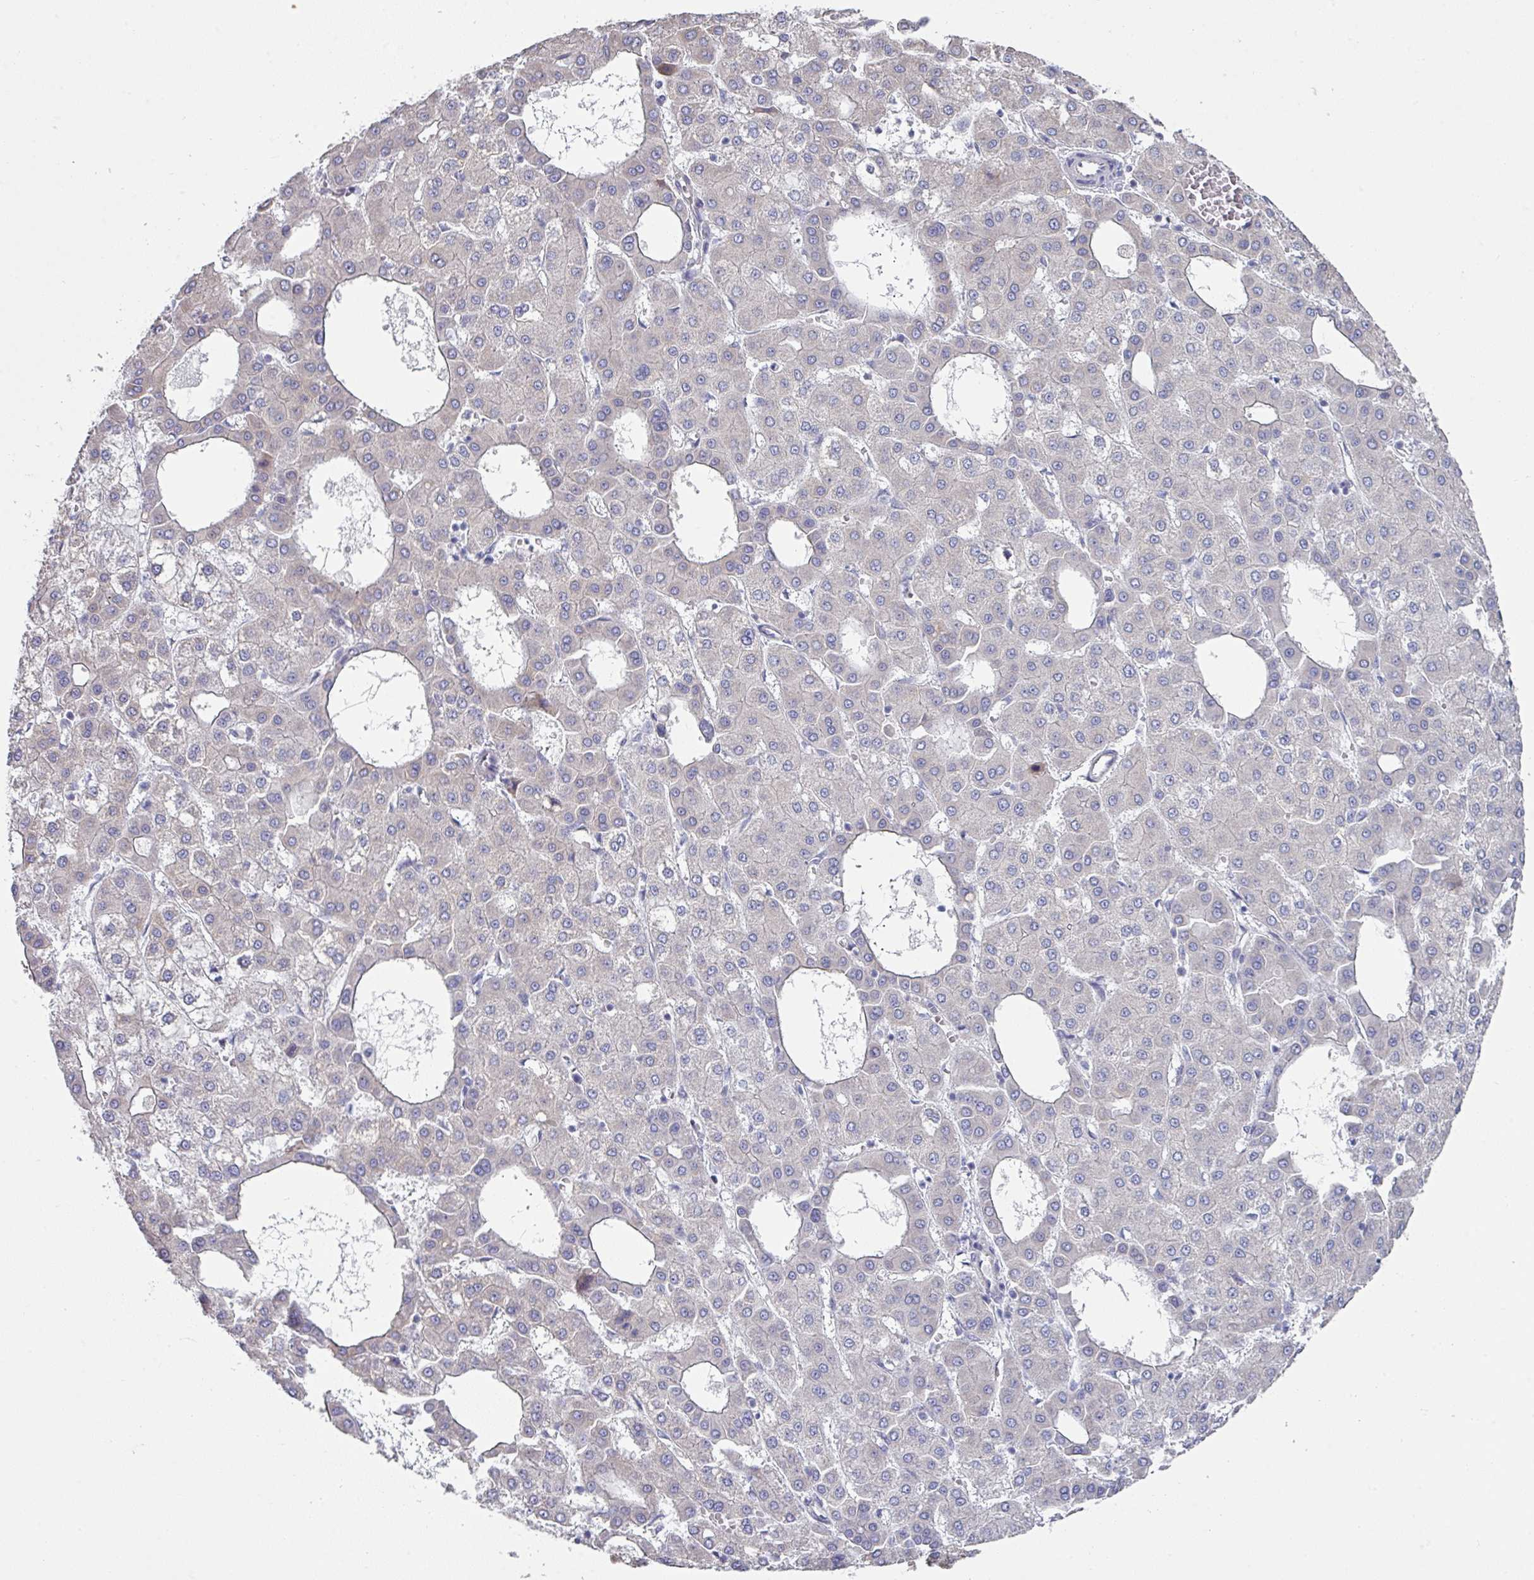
{"staining": {"intensity": "negative", "quantity": "none", "location": "none"}, "tissue": "liver cancer", "cell_type": "Tumor cells", "image_type": "cancer", "snomed": [{"axis": "morphology", "description": "Carcinoma, Hepatocellular, NOS"}, {"axis": "topography", "description": "Liver"}], "caption": "Image shows no significant protein positivity in tumor cells of hepatocellular carcinoma (liver).", "gene": "TMED5", "patient": {"sex": "male", "age": 47}}